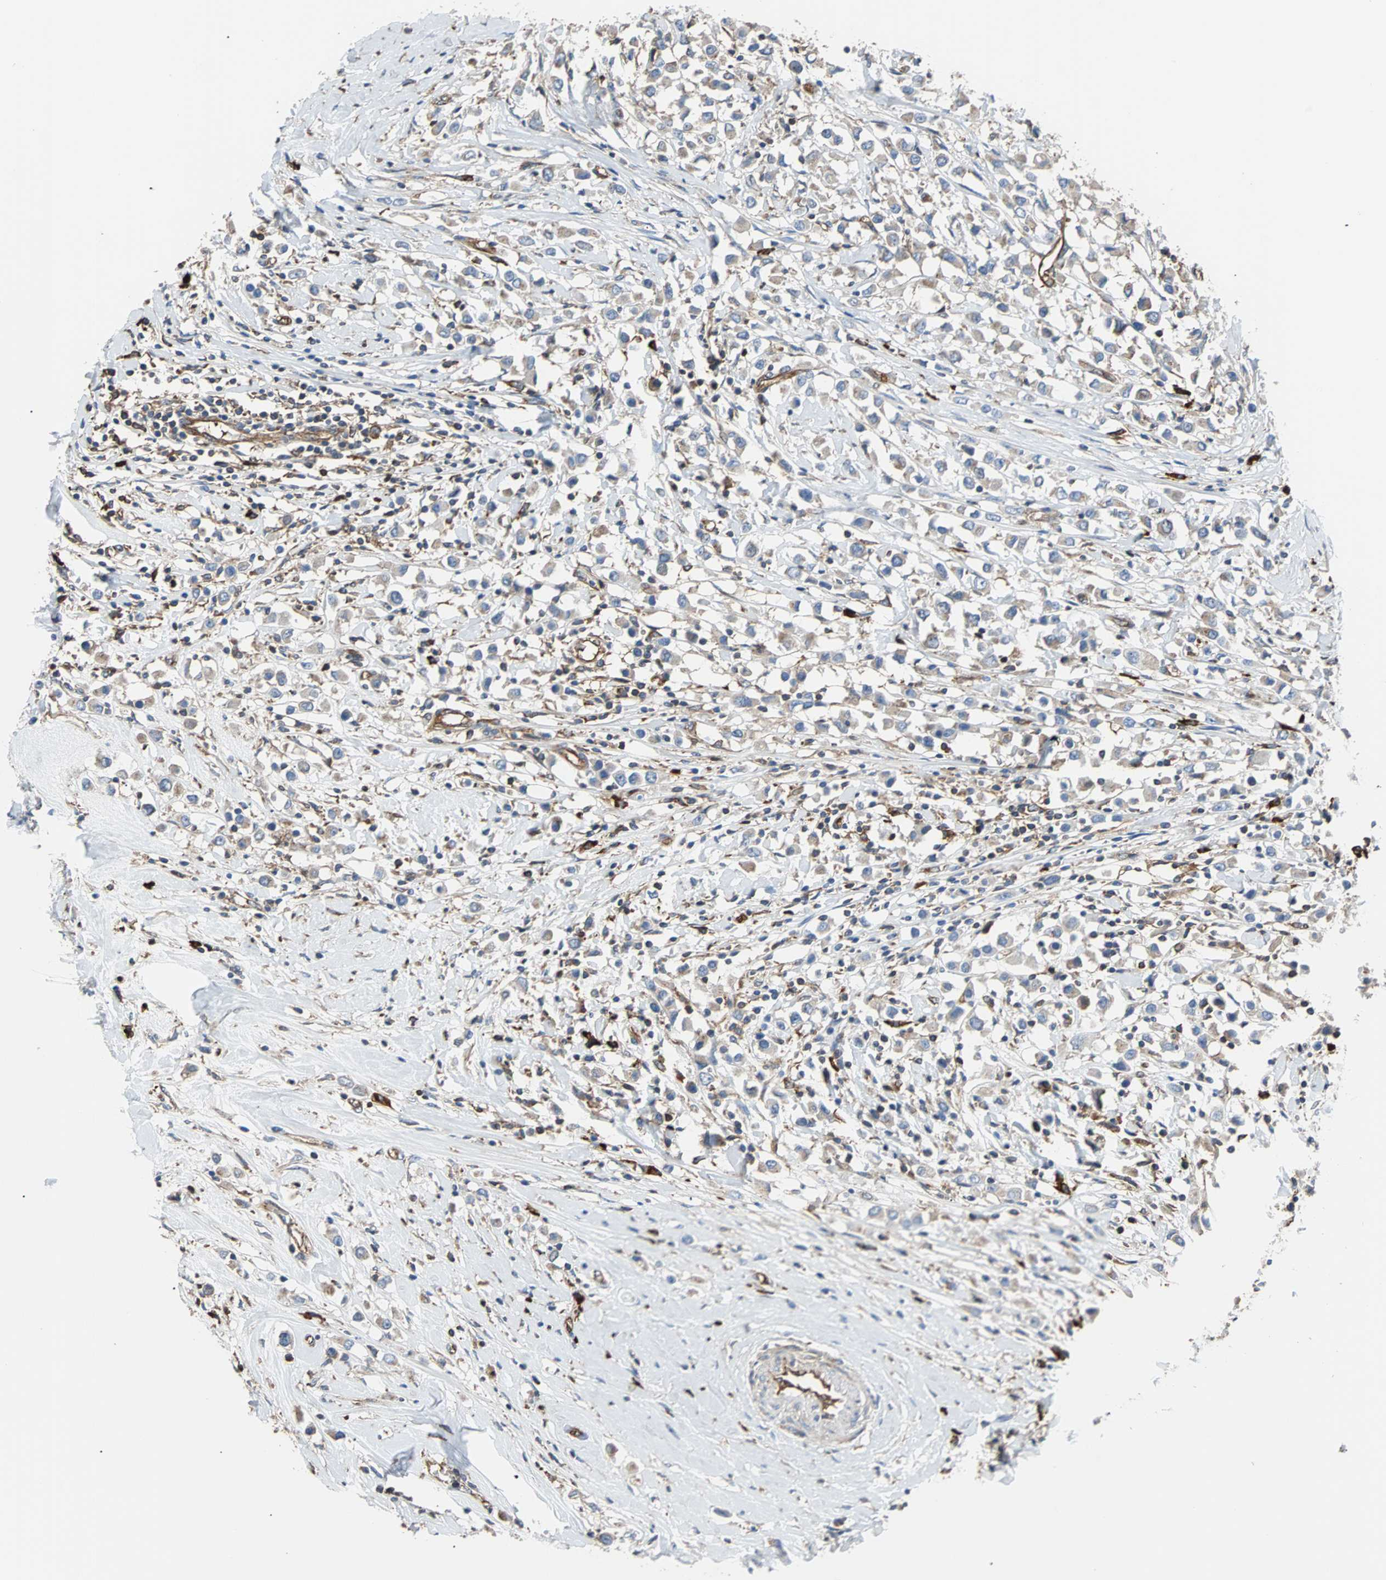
{"staining": {"intensity": "weak", "quantity": ">75%", "location": "cytoplasmic/membranous"}, "tissue": "breast cancer", "cell_type": "Tumor cells", "image_type": "cancer", "snomed": [{"axis": "morphology", "description": "Duct carcinoma"}, {"axis": "topography", "description": "Breast"}], "caption": "The image demonstrates a brown stain indicating the presence of a protein in the cytoplasmic/membranous of tumor cells in intraductal carcinoma (breast).", "gene": "PLCG2", "patient": {"sex": "female", "age": 61}}